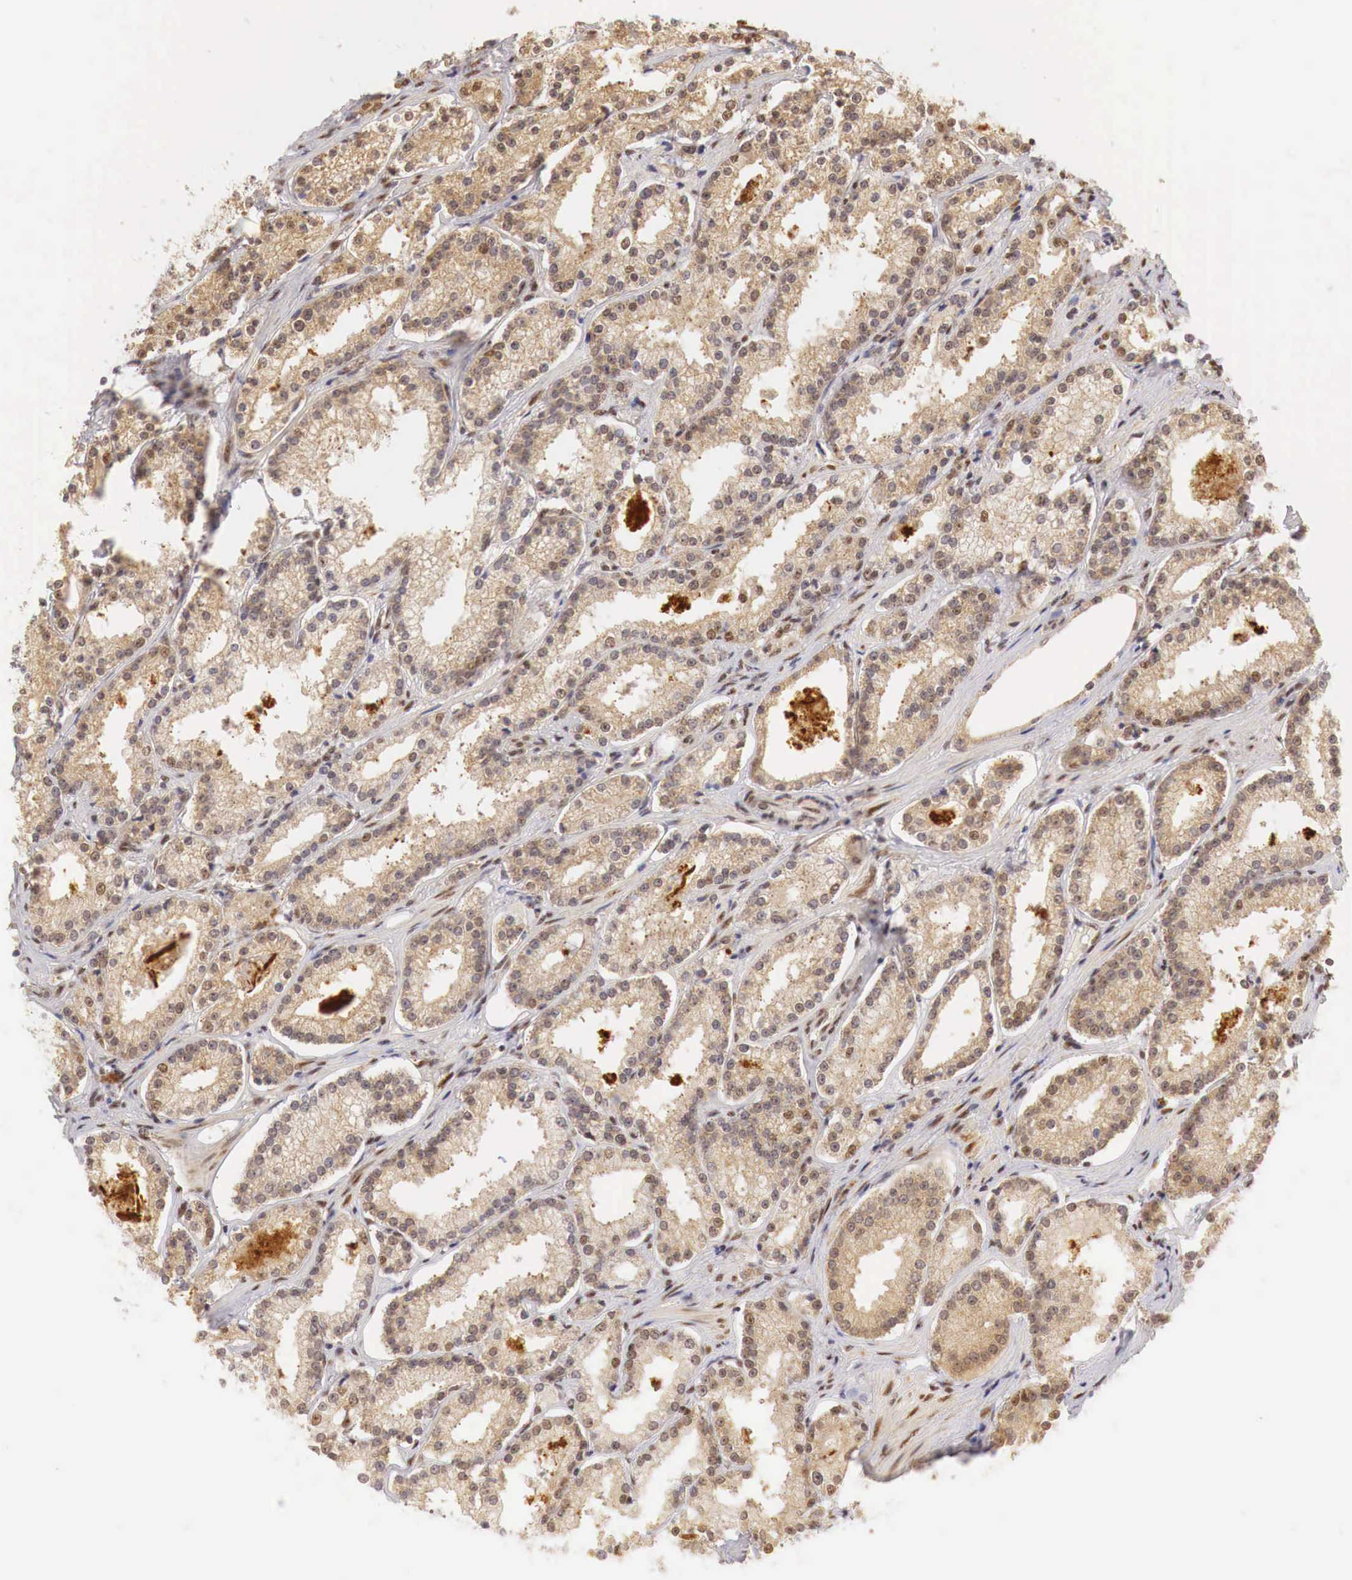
{"staining": {"intensity": "moderate", "quantity": ">75%", "location": "cytoplasmic/membranous,nuclear"}, "tissue": "prostate cancer", "cell_type": "Tumor cells", "image_type": "cancer", "snomed": [{"axis": "morphology", "description": "Adenocarcinoma, Medium grade"}, {"axis": "topography", "description": "Prostate"}], "caption": "Medium-grade adenocarcinoma (prostate) stained for a protein (brown) shows moderate cytoplasmic/membranous and nuclear positive positivity in approximately >75% of tumor cells.", "gene": "GPKOW", "patient": {"sex": "male", "age": 73}}